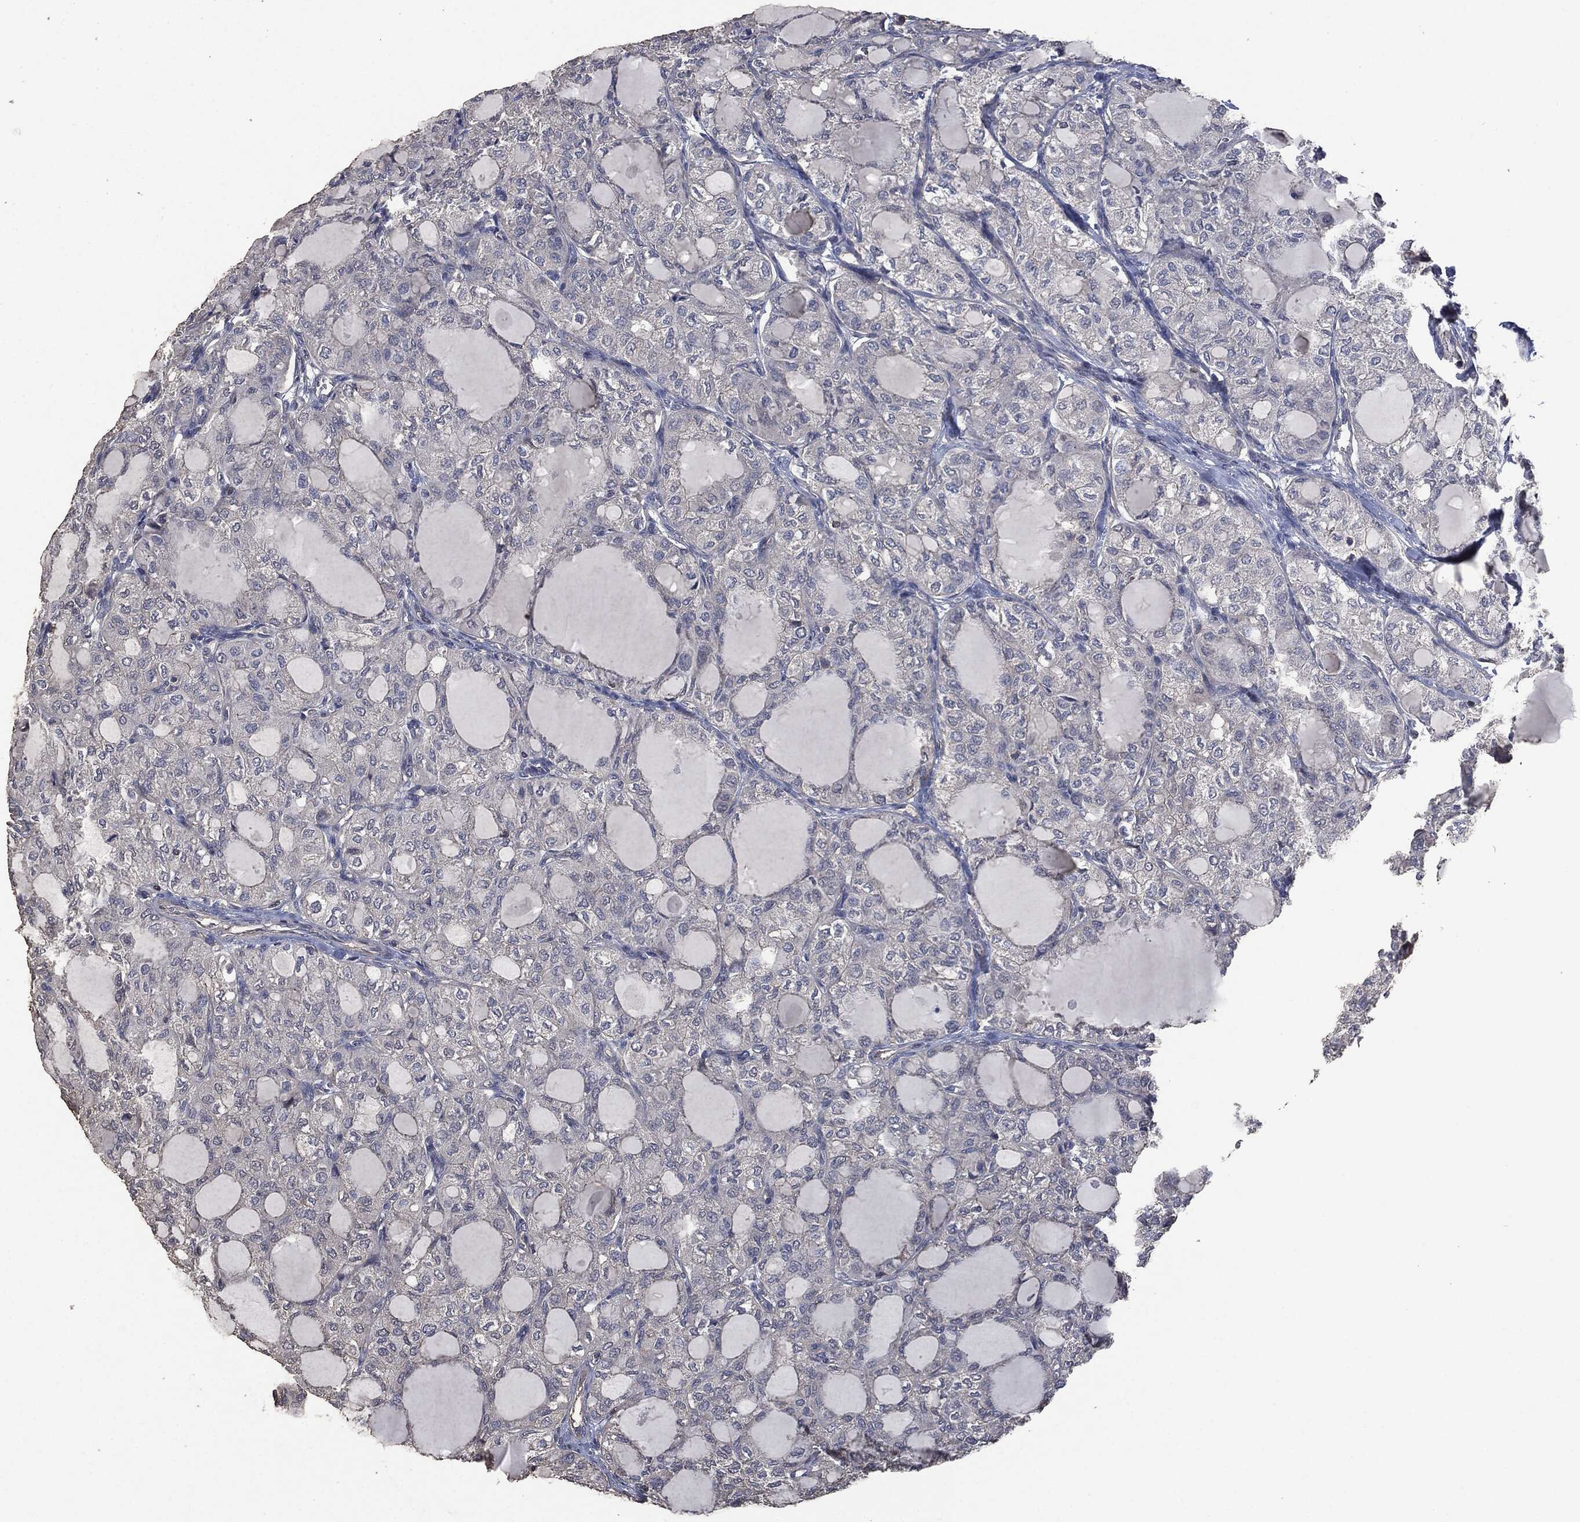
{"staining": {"intensity": "negative", "quantity": "none", "location": "none"}, "tissue": "thyroid cancer", "cell_type": "Tumor cells", "image_type": "cancer", "snomed": [{"axis": "morphology", "description": "Follicular adenoma carcinoma, NOS"}, {"axis": "topography", "description": "Thyroid gland"}], "caption": "Protein analysis of follicular adenoma carcinoma (thyroid) demonstrates no significant staining in tumor cells.", "gene": "MSLN", "patient": {"sex": "male", "age": 75}}